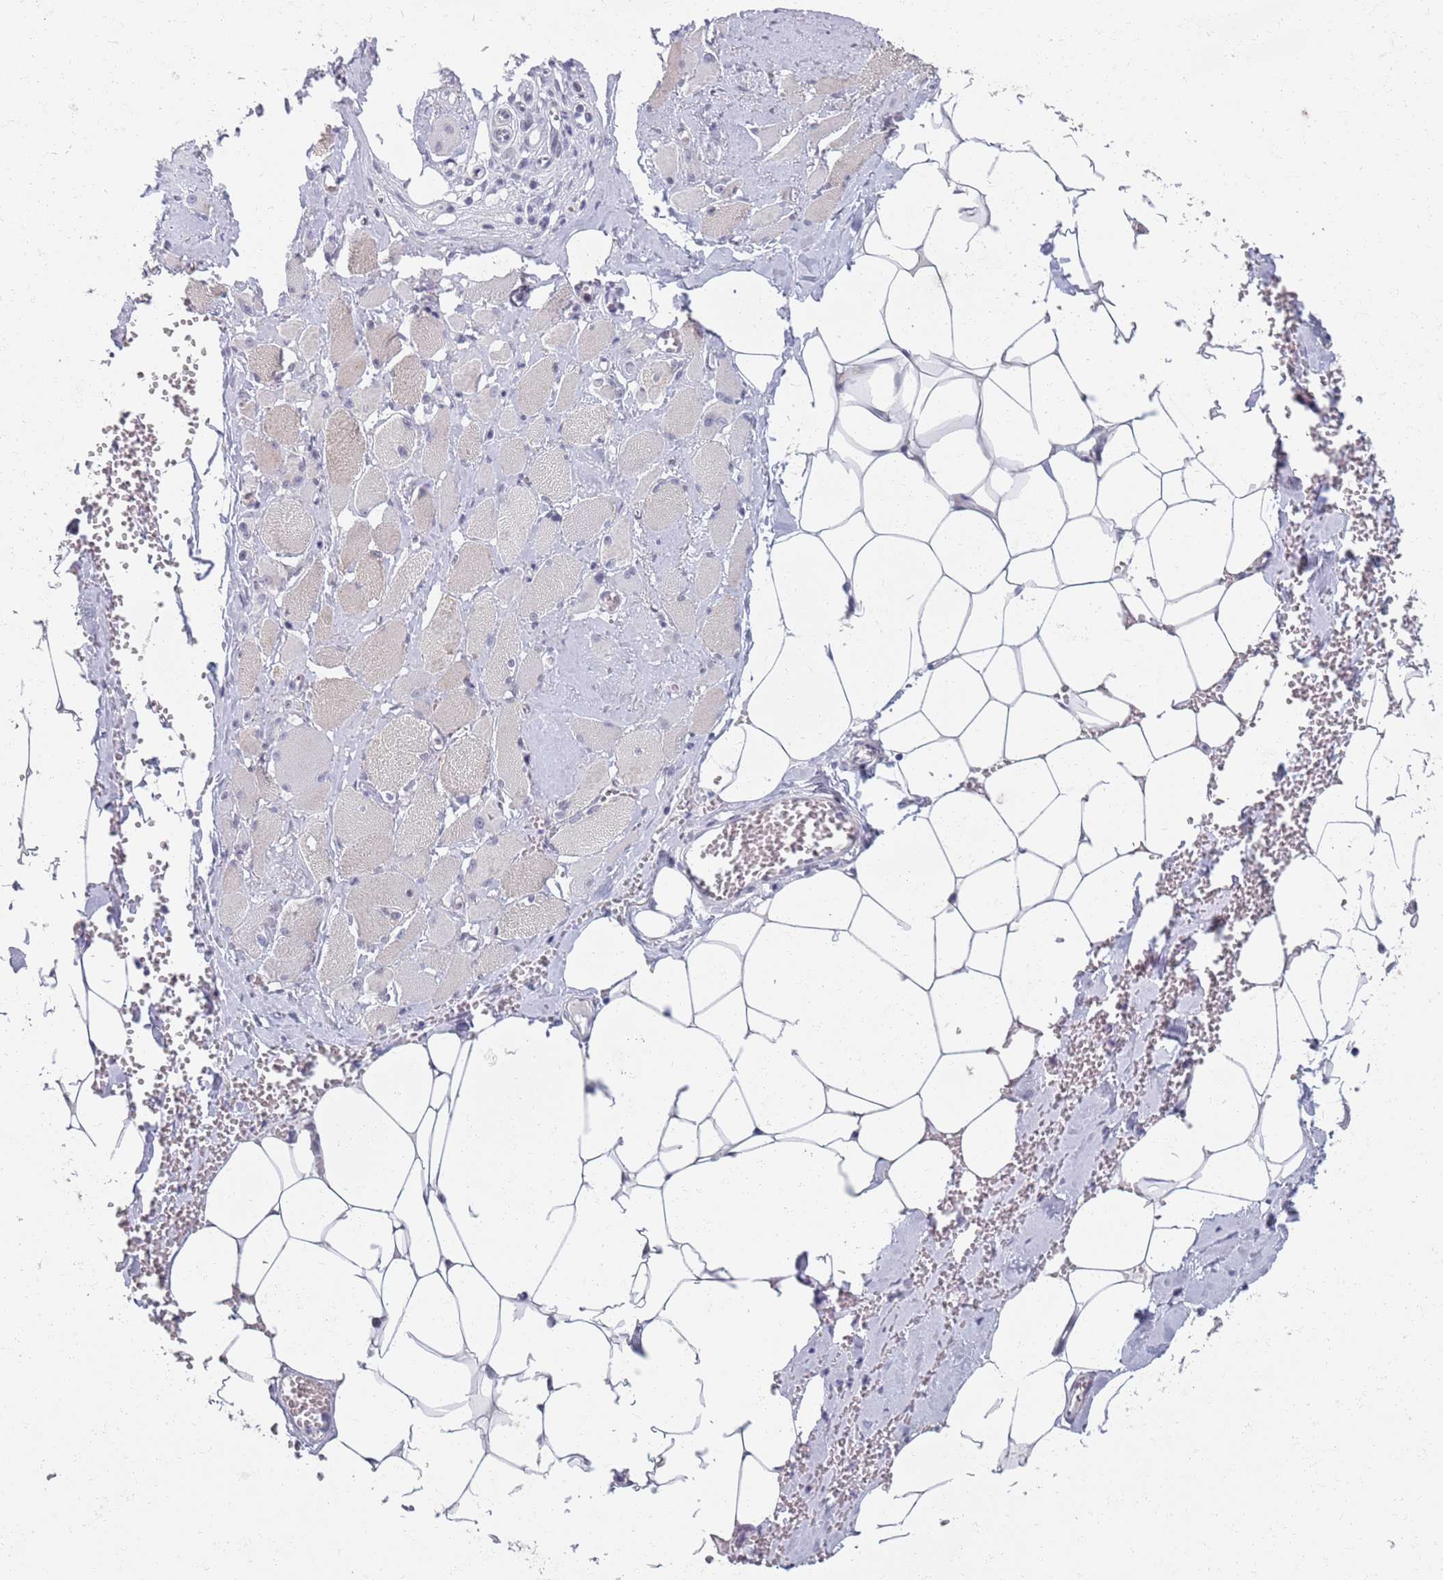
{"staining": {"intensity": "moderate", "quantity": "25%-75%", "location": "cytoplasmic/membranous"}, "tissue": "skeletal muscle", "cell_type": "Myocytes", "image_type": "normal", "snomed": [{"axis": "morphology", "description": "Normal tissue, NOS"}, {"axis": "morphology", "description": "Basal cell carcinoma"}, {"axis": "topography", "description": "Skeletal muscle"}], "caption": "Protein expression analysis of unremarkable skeletal muscle demonstrates moderate cytoplasmic/membranous expression in approximately 25%-75% of myocytes. (Stains: DAB in brown, nuclei in blue, Microscopy: brightfield microscopy at high magnification).", "gene": "SAMD1", "patient": {"sex": "female", "age": 64}}